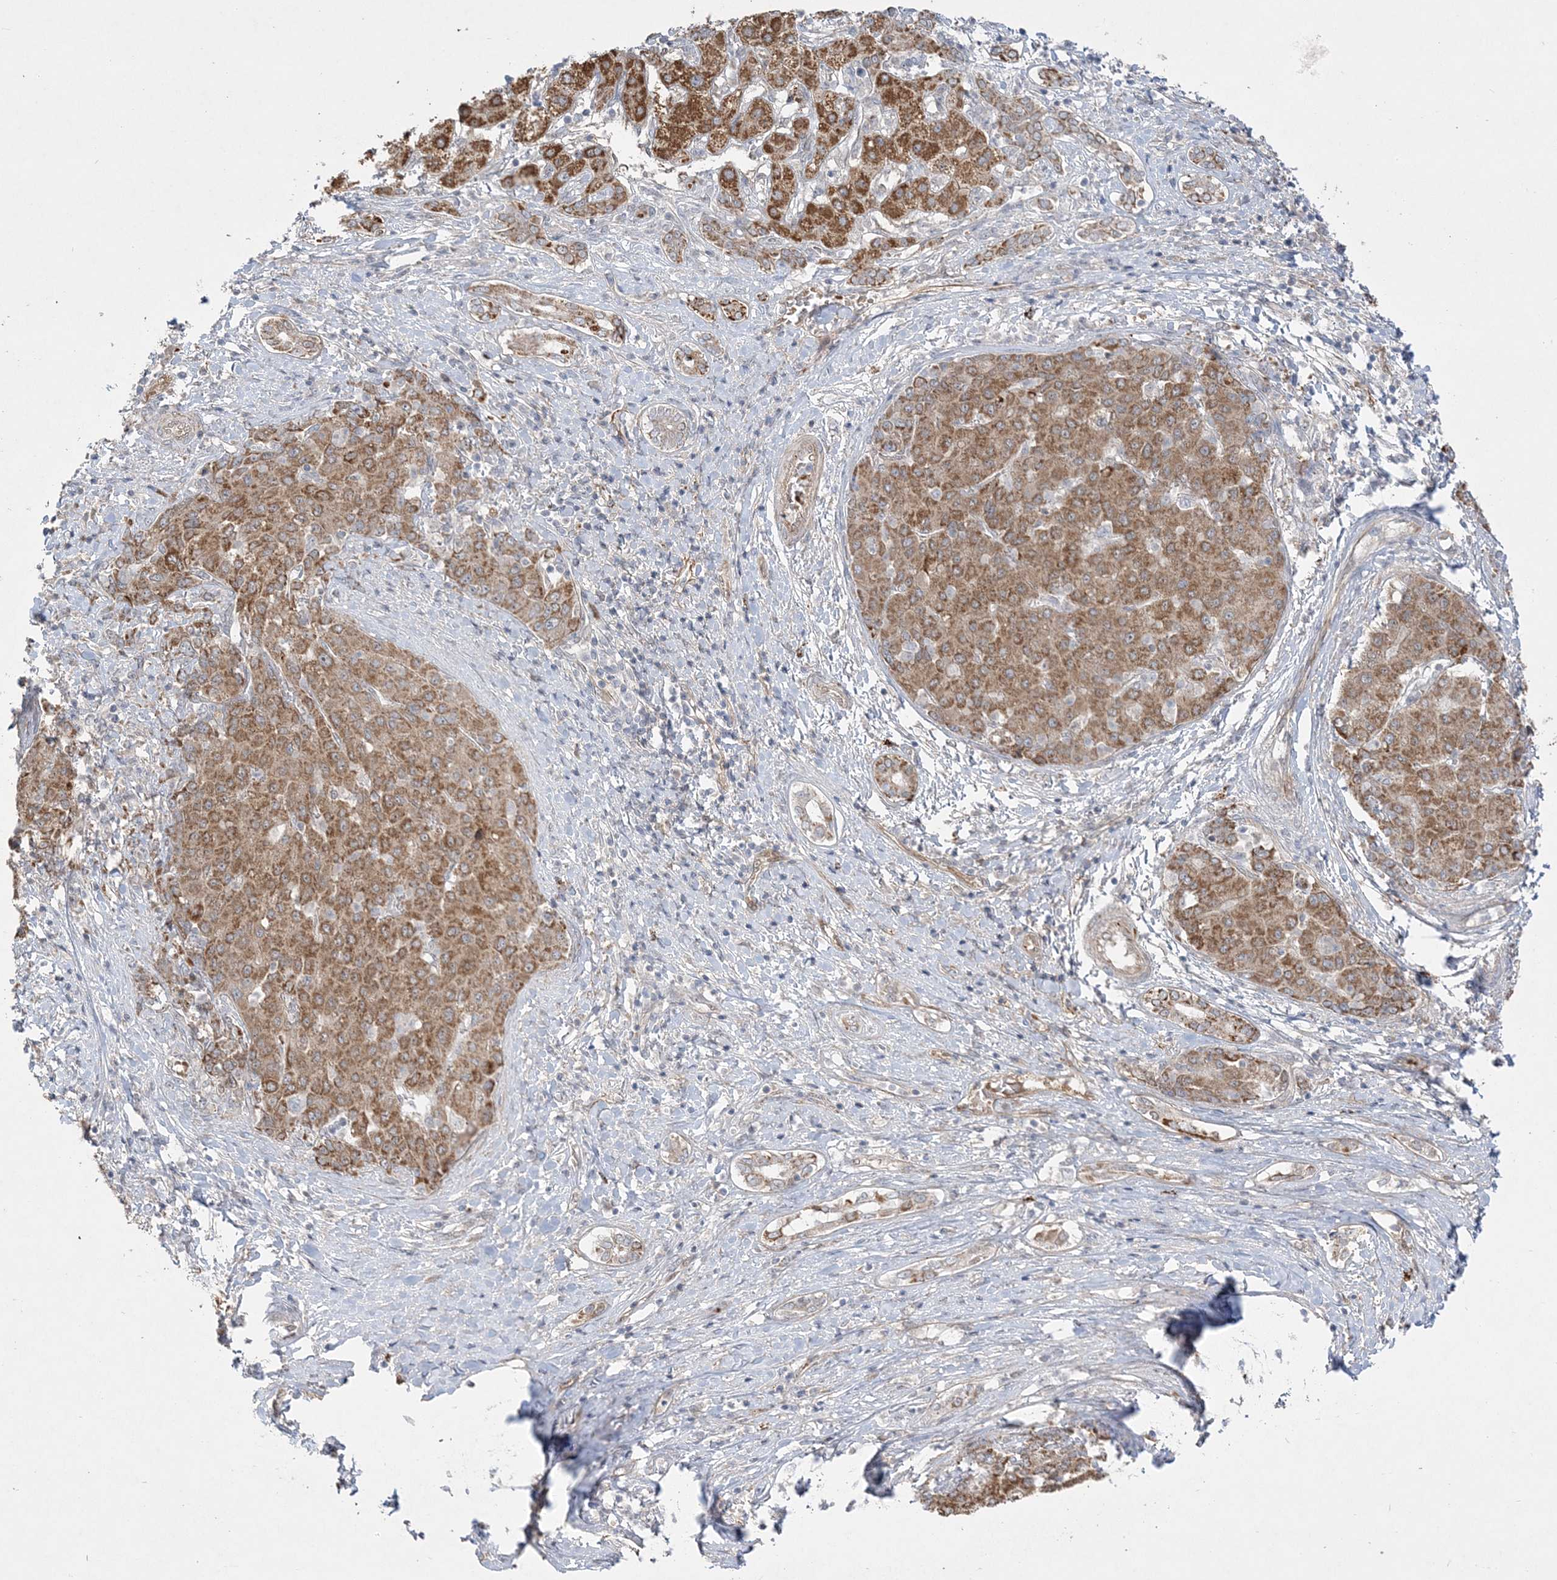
{"staining": {"intensity": "strong", "quantity": ">75%", "location": "cytoplasmic/membranous"}, "tissue": "liver cancer", "cell_type": "Tumor cells", "image_type": "cancer", "snomed": [{"axis": "morphology", "description": "Carcinoma, Hepatocellular, NOS"}, {"axis": "topography", "description": "Liver"}], "caption": "Approximately >75% of tumor cells in liver hepatocellular carcinoma demonstrate strong cytoplasmic/membranous protein positivity as visualized by brown immunohistochemical staining.", "gene": "INPP1", "patient": {"sex": "male", "age": 65}}